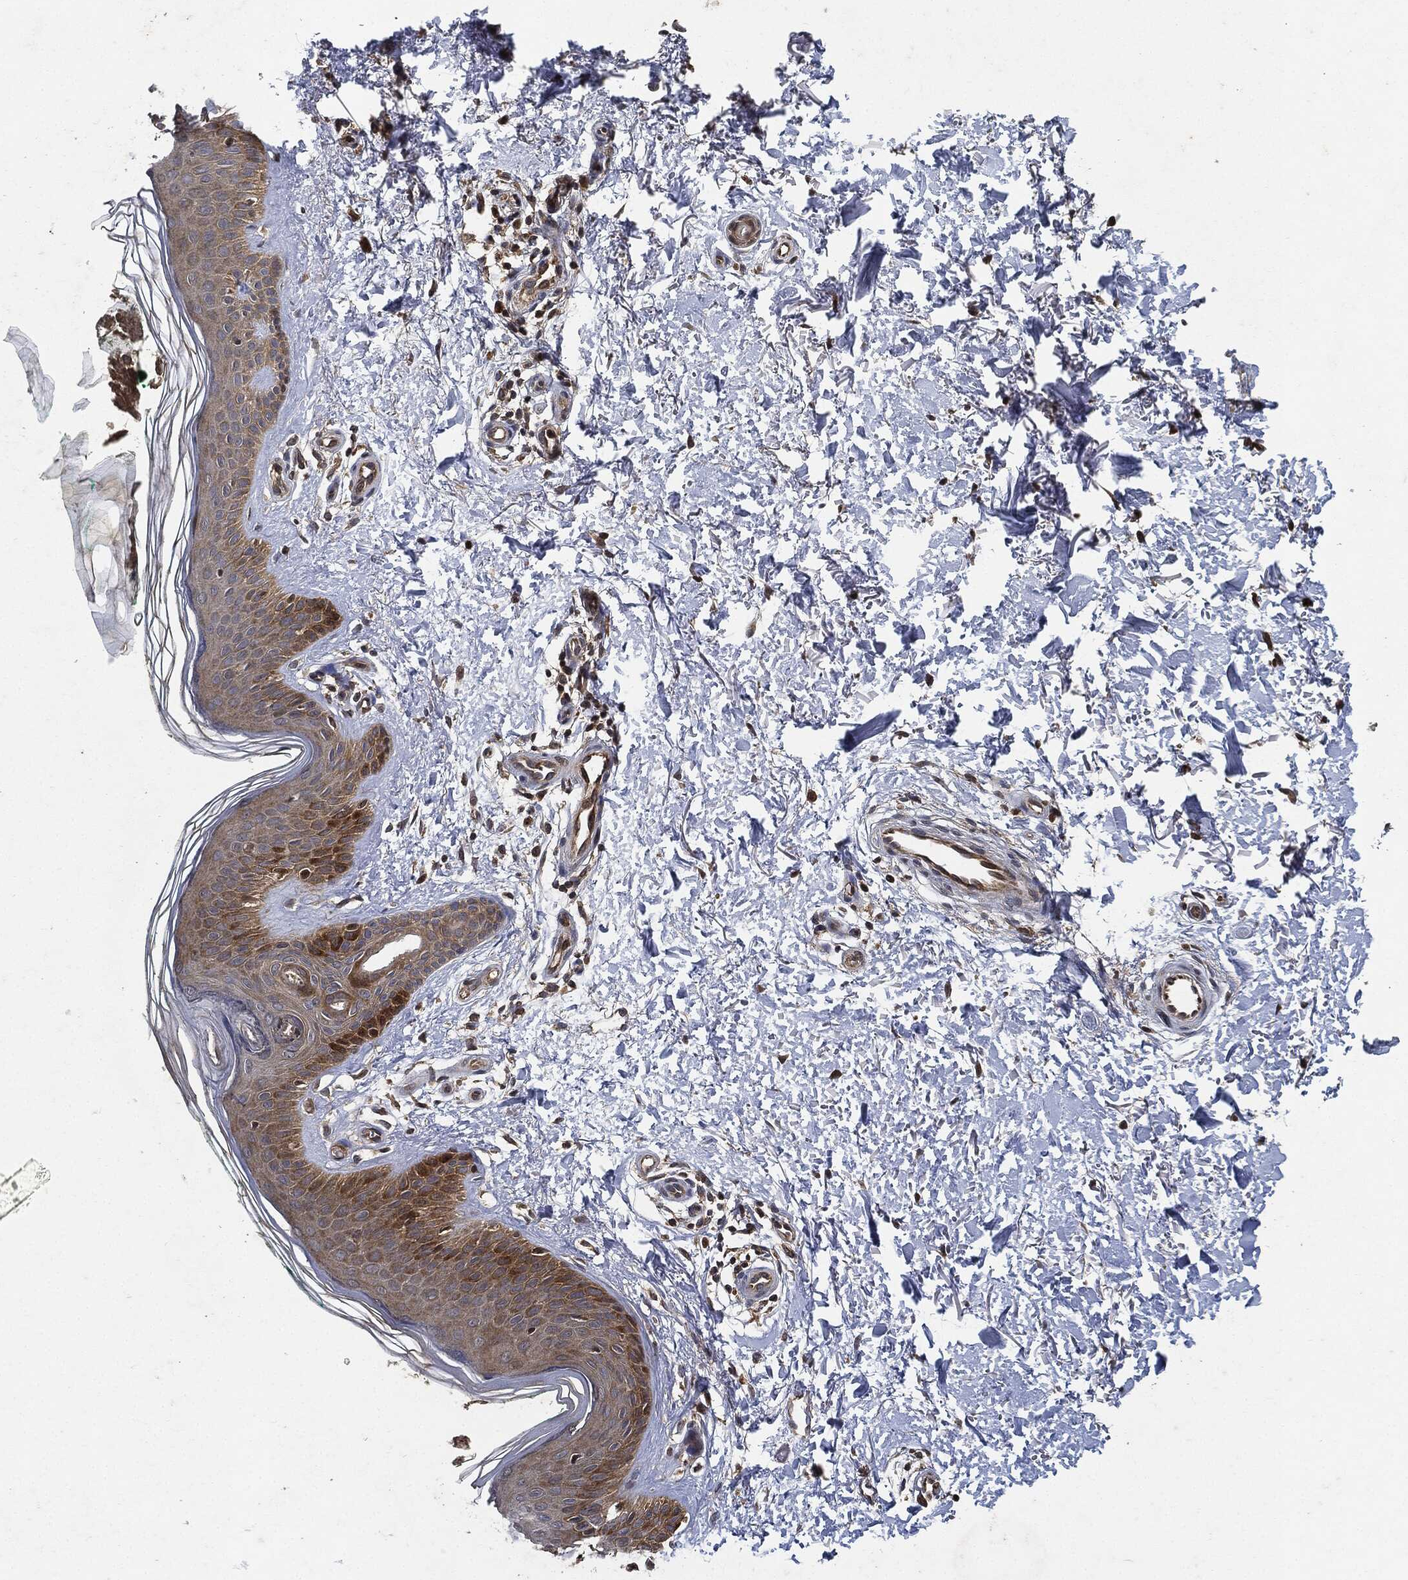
{"staining": {"intensity": "negative", "quantity": "none", "location": "none"}, "tissue": "skin", "cell_type": "Fibroblasts", "image_type": "normal", "snomed": [{"axis": "morphology", "description": "Normal tissue, NOS"}, {"axis": "morphology", "description": "Inflammation, NOS"}, {"axis": "morphology", "description": "Fibrosis, NOS"}, {"axis": "topography", "description": "Skin"}], "caption": "Immunohistochemical staining of benign human skin exhibits no significant expression in fibroblasts. (DAB immunohistochemistry (IHC), high magnification).", "gene": "MLST8", "patient": {"sex": "male", "age": 71}}